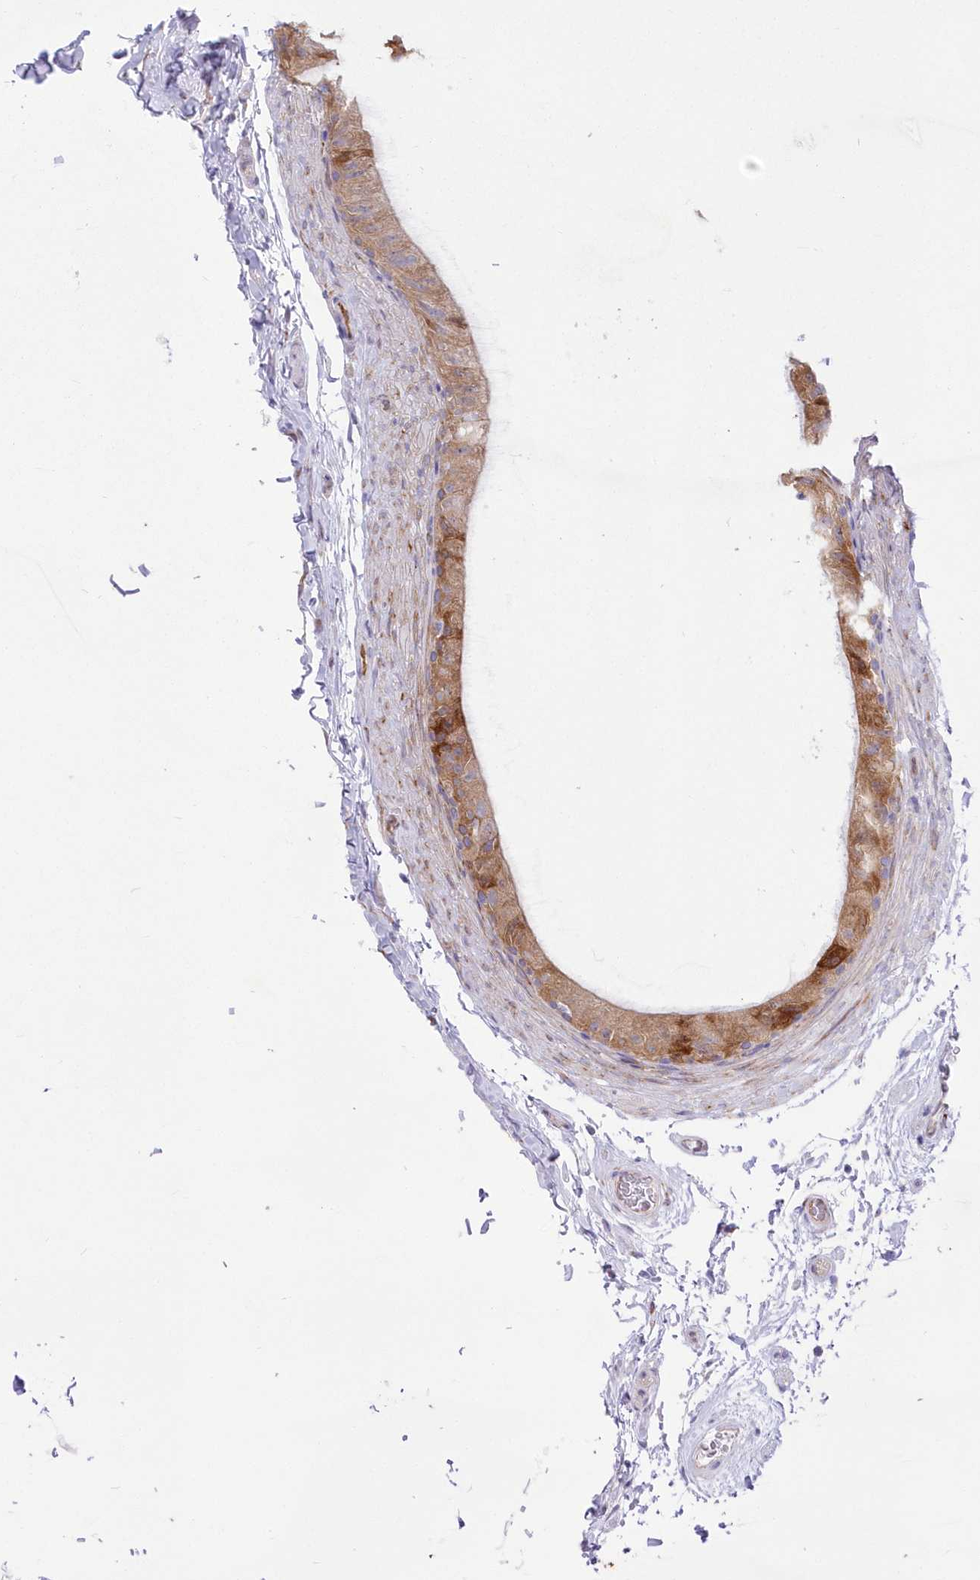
{"staining": {"intensity": "moderate", "quantity": ">75%", "location": "cytoplasmic/membranous"}, "tissue": "epididymis", "cell_type": "Glandular cells", "image_type": "normal", "snomed": [{"axis": "morphology", "description": "Normal tissue, NOS"}, {"axis": "topography", "description": "Epididymis"}], "caption": "Immunohistochemical staining of benign human epididymis reveals moderate cytoplasmic/membranous protein positivity in about >75% of glandular cells. (DAB = brown stain, brightfield microscopy at high magnification).", "gene": "YTHDC2", "patient": {"sex": "male", "age": 49}}